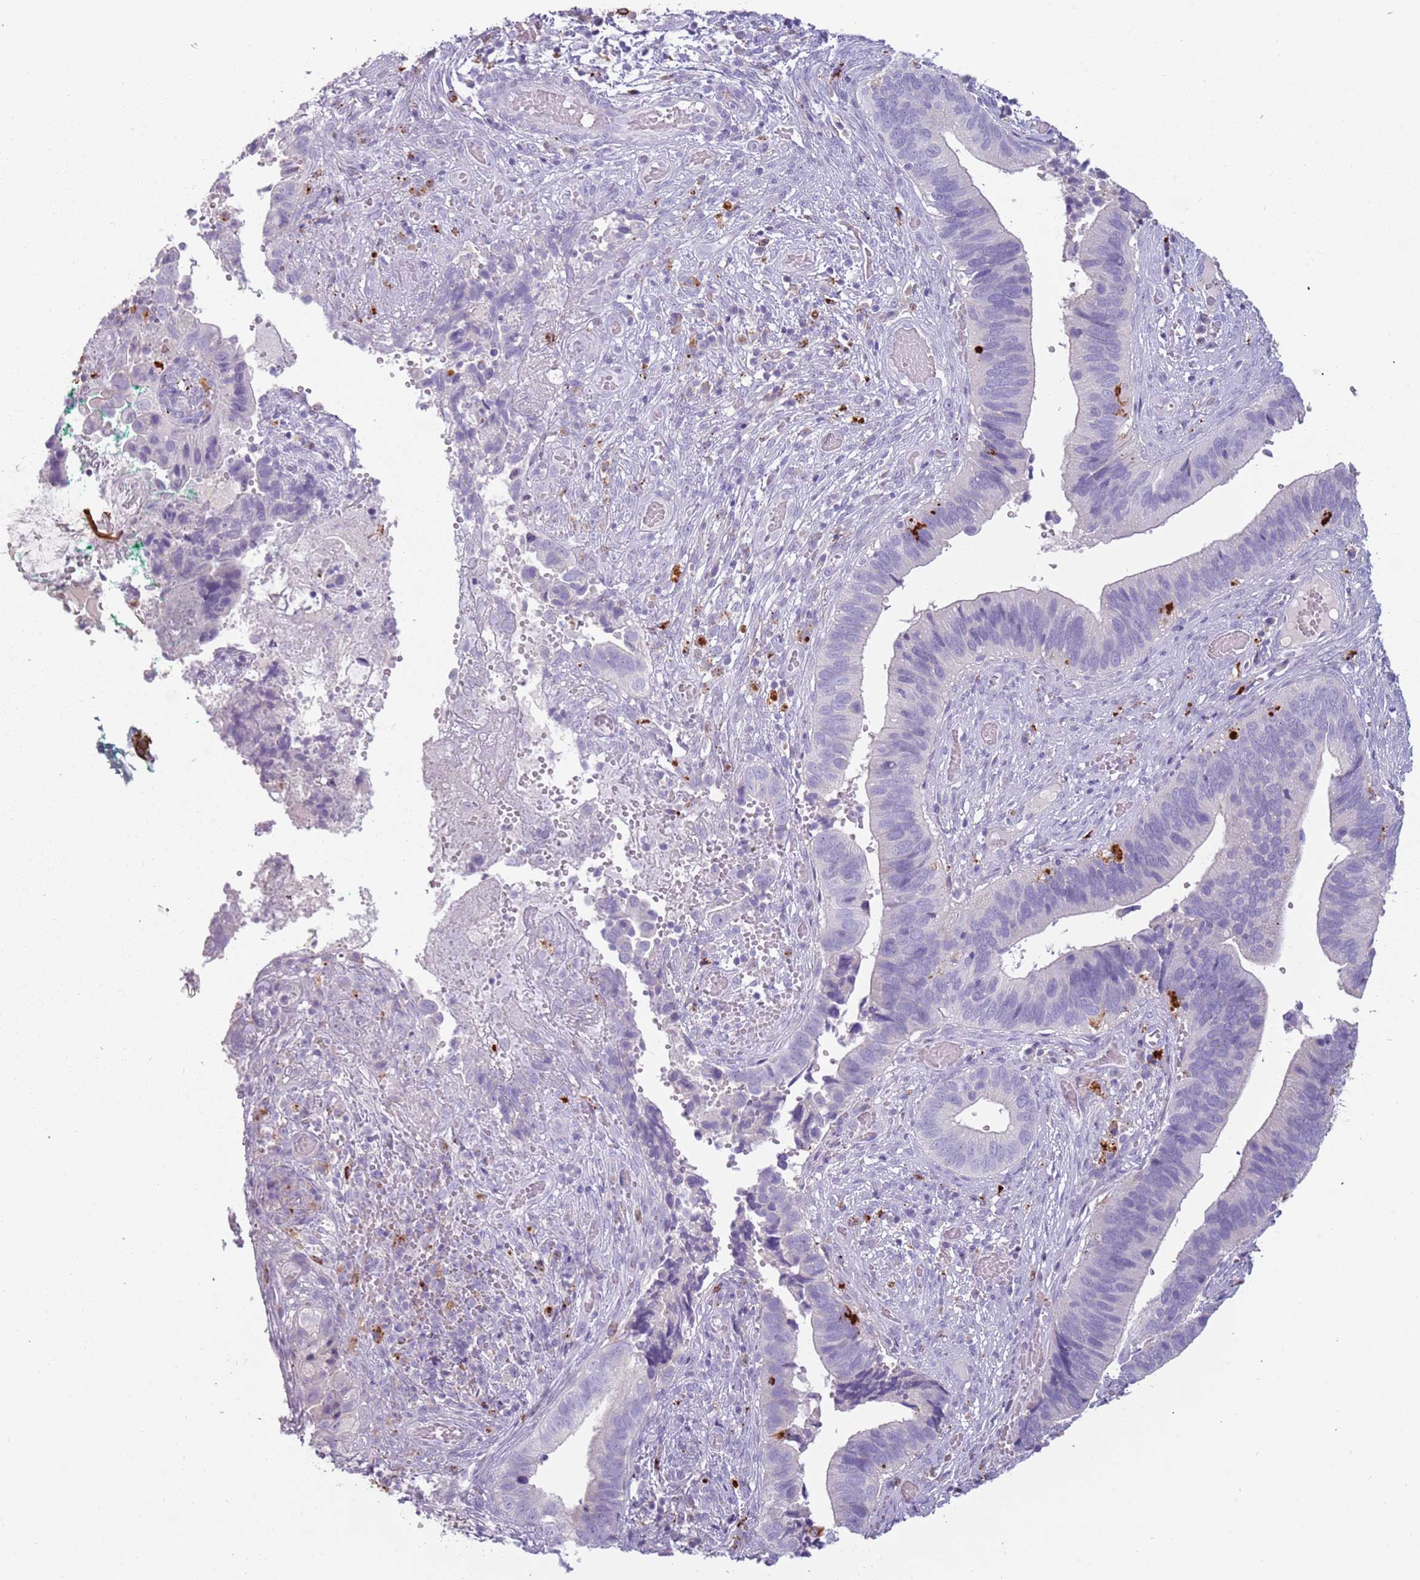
{"staining": {"intensity": "negative", "quantity": "none", "location": "none"}, "tissue": "cervical cancer", "cell_type": "Tumor cells", "image_type": "cancer", "snomed": [{"axis": "morphology", "description": "Adenocarcinoma, NOS"}, {"axis": "topography", "description": "Cervix"}], "caption": "Immunohistochemistry (IHC) image of cervical cancer (adenocarcinoma) stained for a protein (brown), which shows no staining in tumor cells.", "gene": "NWD2", "patient": {"sex": "female", "age": 42}}